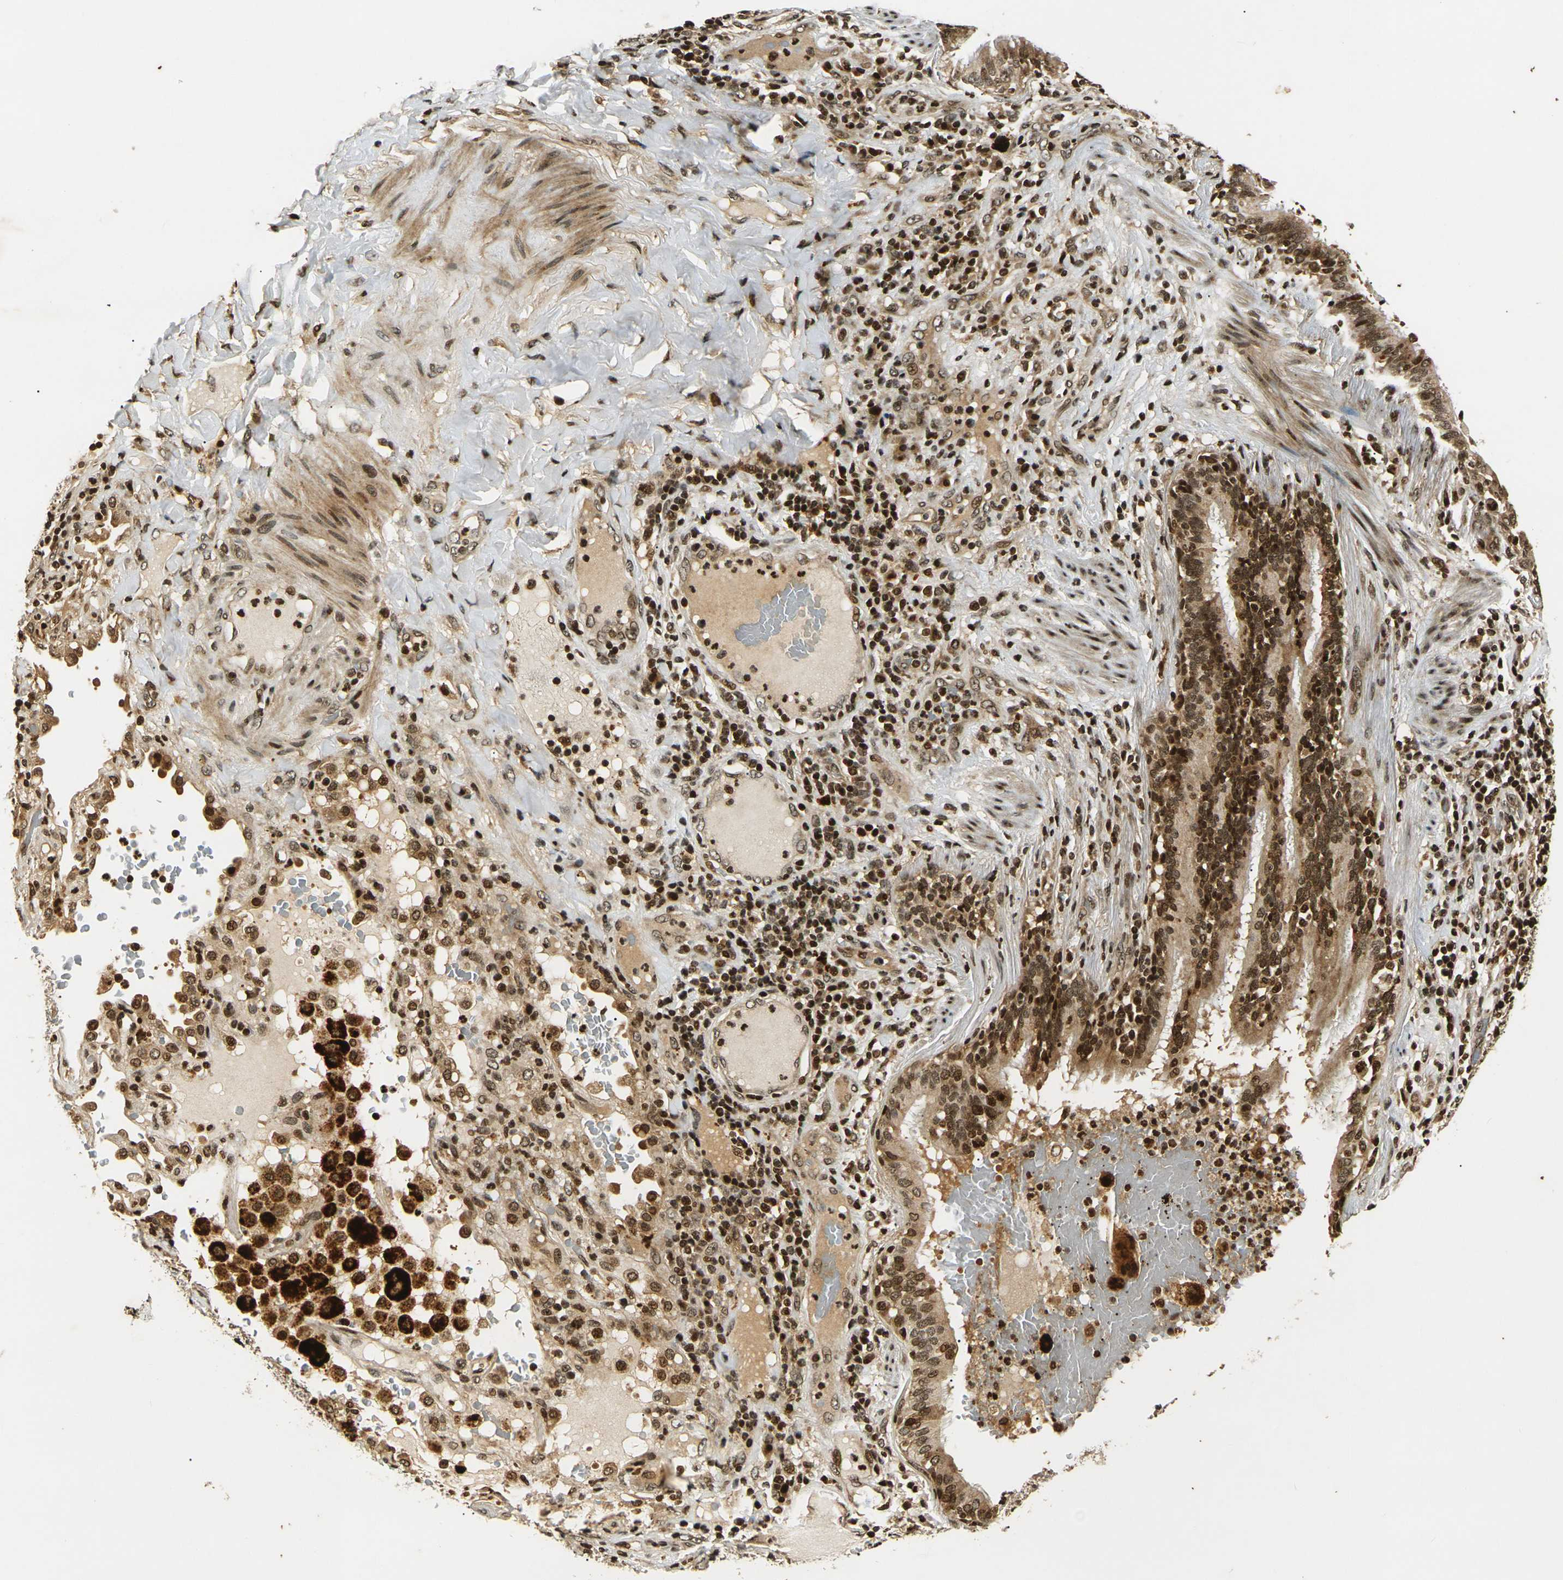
{"staining": {"intensity": "strong", "quantity": ">75%", "location": "cytoplasmic/membranous,nuclear"}, "tissue": "lung cancer", "cell_type": "Tumor cells", "image_type": "cancer", "snomed": [{"axis": "morphology", "description": "Squamous cell carcinoma, NOS"}, {"axis": "topography", "description": "Lung"}], "caption": "IHC histopathology image of neoplastic tissue: human lung squamous cell carcinoma stained using immunohistochemistry (IHC) shows high levels of strong protein expression localized specifically in the cytoplasmic/membranous and nuclear of tumor cells, appearing as a cytoplasmic/membranous and nuclear brown color.", "gene": "ACTL6A", "patient": {"sex": "male", "age": 57}}